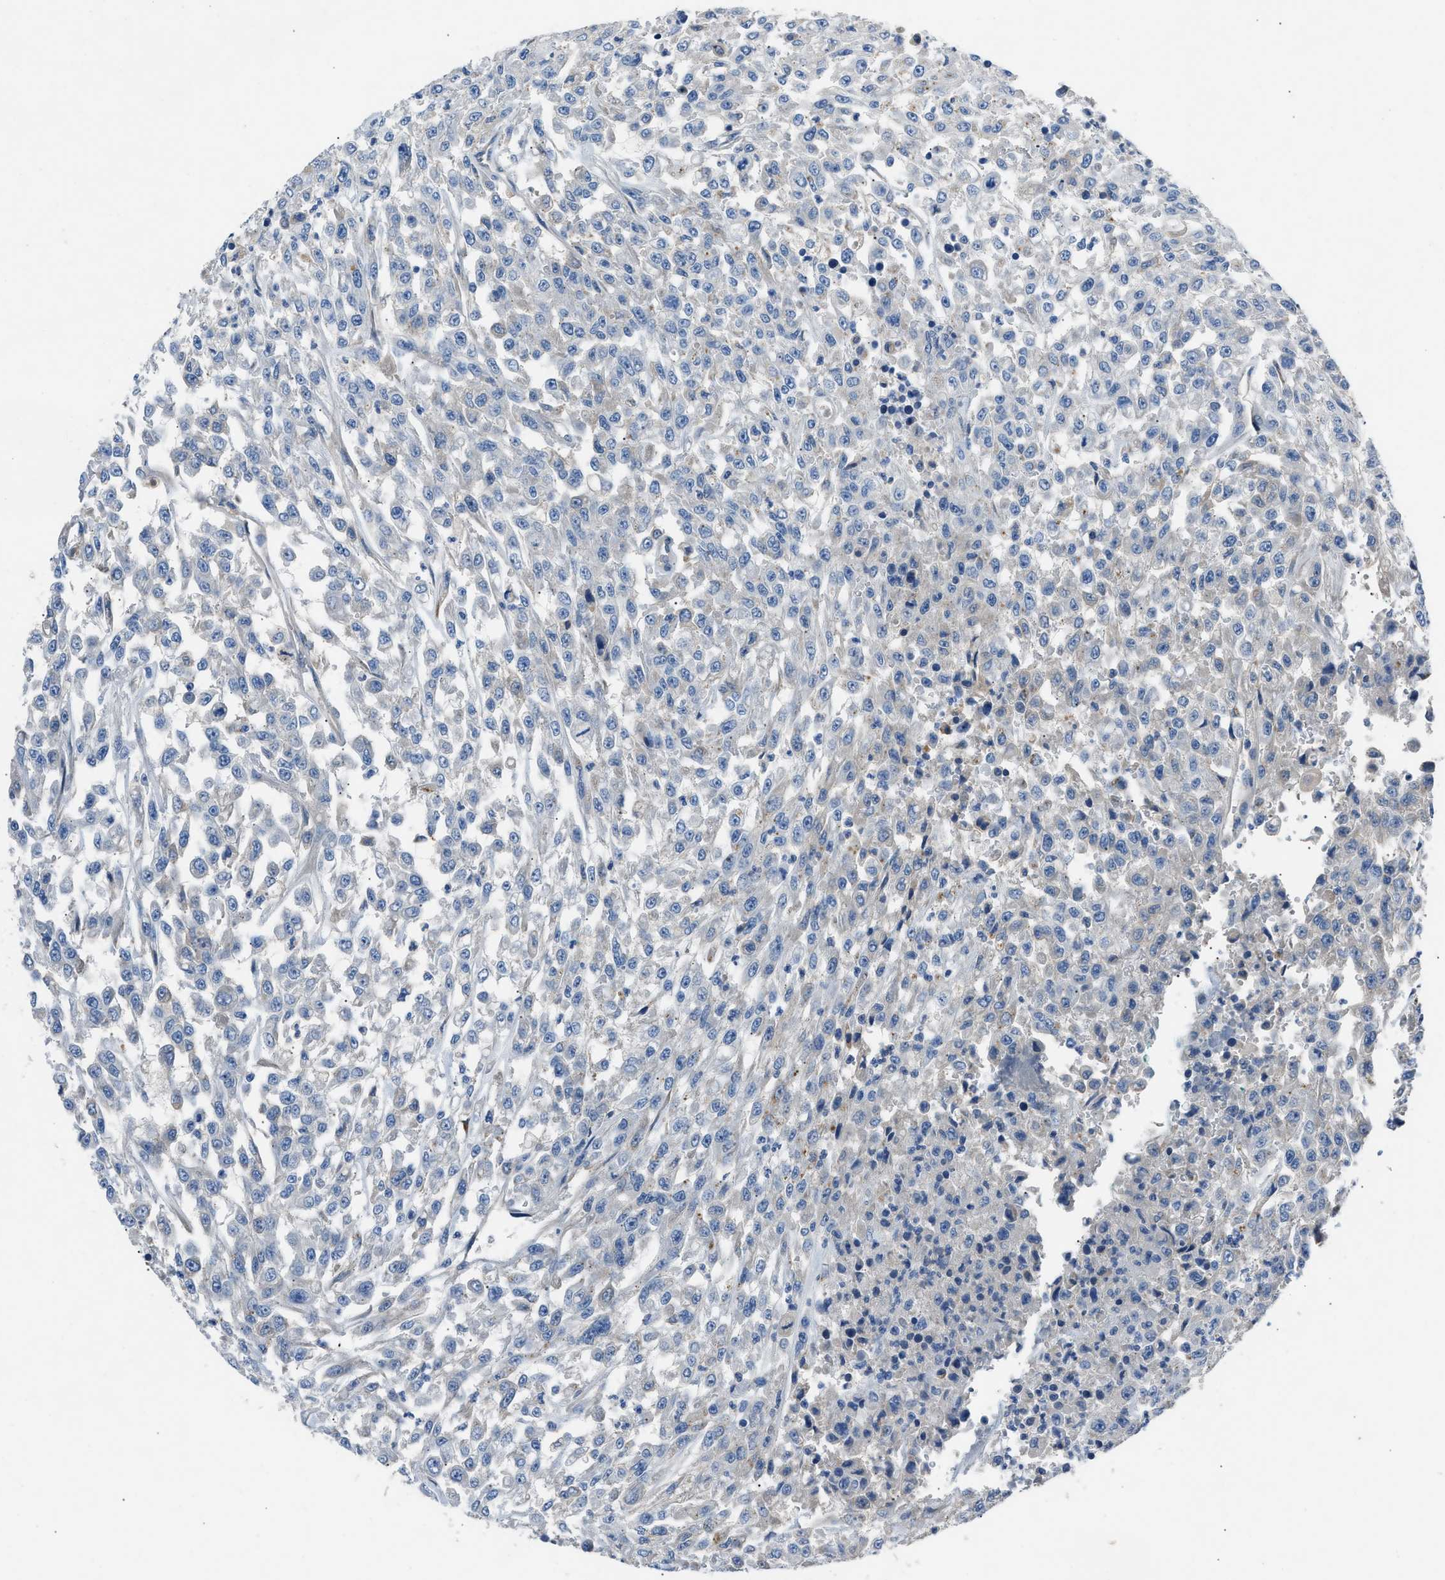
{"staining": {"intensity": "negative", "quantity": "none", "location": "none"}, "tissue": "urothelial cancer", "cell_type": "Tumor cells", "image_type": "cancer", "snomed": [{"axis": "morphology", "description": "Urothelial carcinoma, High grade"}, {"axis": "topography", "description": "Urinary bladder"}], "caption": "This is an immunohistochemistry image of human urothelial cancer. There is no expression in tumor cells.", "gene": "DNAAF5", "patient": {"sex": "male", "age": 46}}